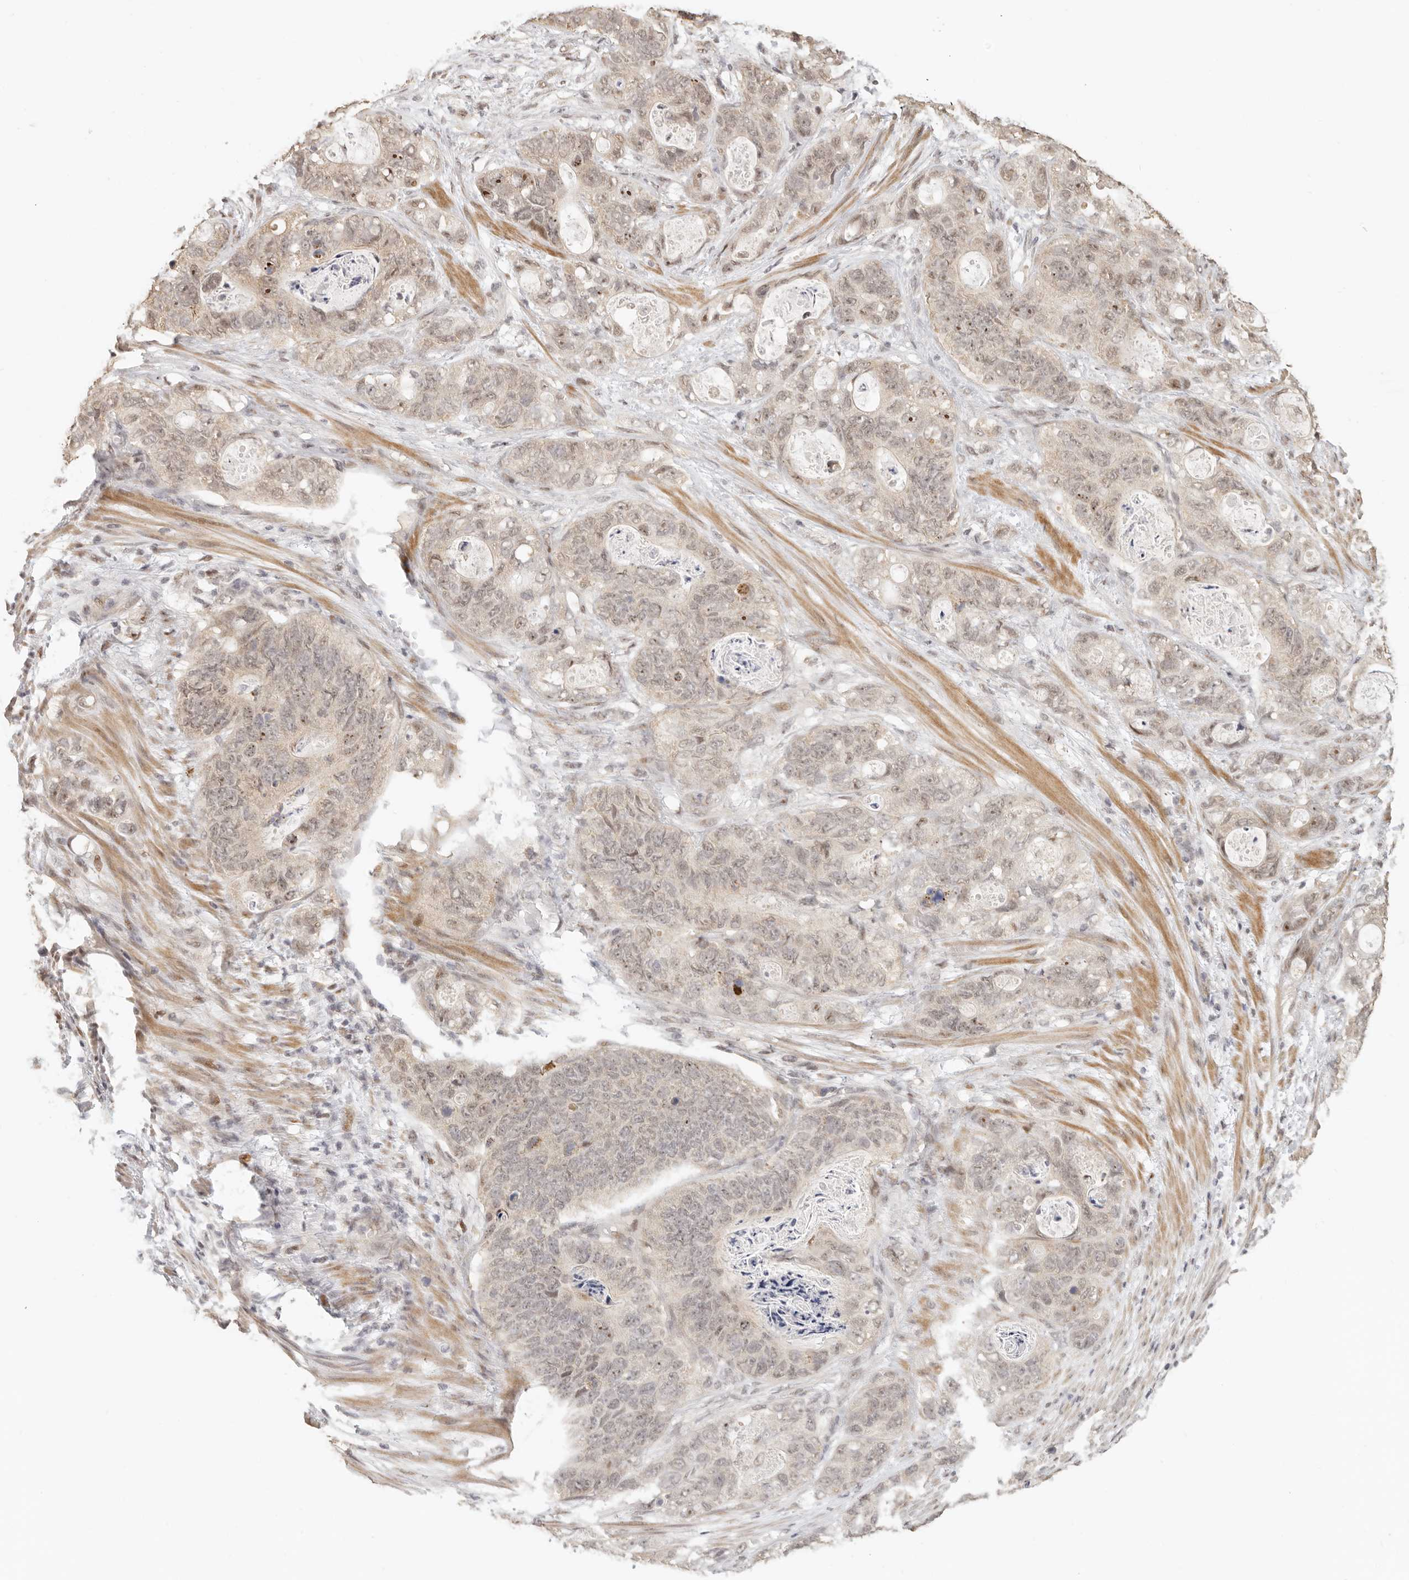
{"staining": {"intensity": "moderate", "quantity": "<25%", "location": "nuclear"}, "tissue": "stomach cancer", "cell_type": "Tumor cells", "image_type": "cancer", "snomed": [{"axis": "morphology", "description": "Normal tissue, NOS"}, {"axis": "morphology", "description": "Adenocarcinoma, NOS"}, {"axis": "topography", "description": "Stomach"}], "caption": "Human stomach cancer (adenocarcinoma) stained with a protein marker displays moderate staining in tumor cells.", "gene": "GPBP1L1", "patient": {"sex": "female", "age": 89}}